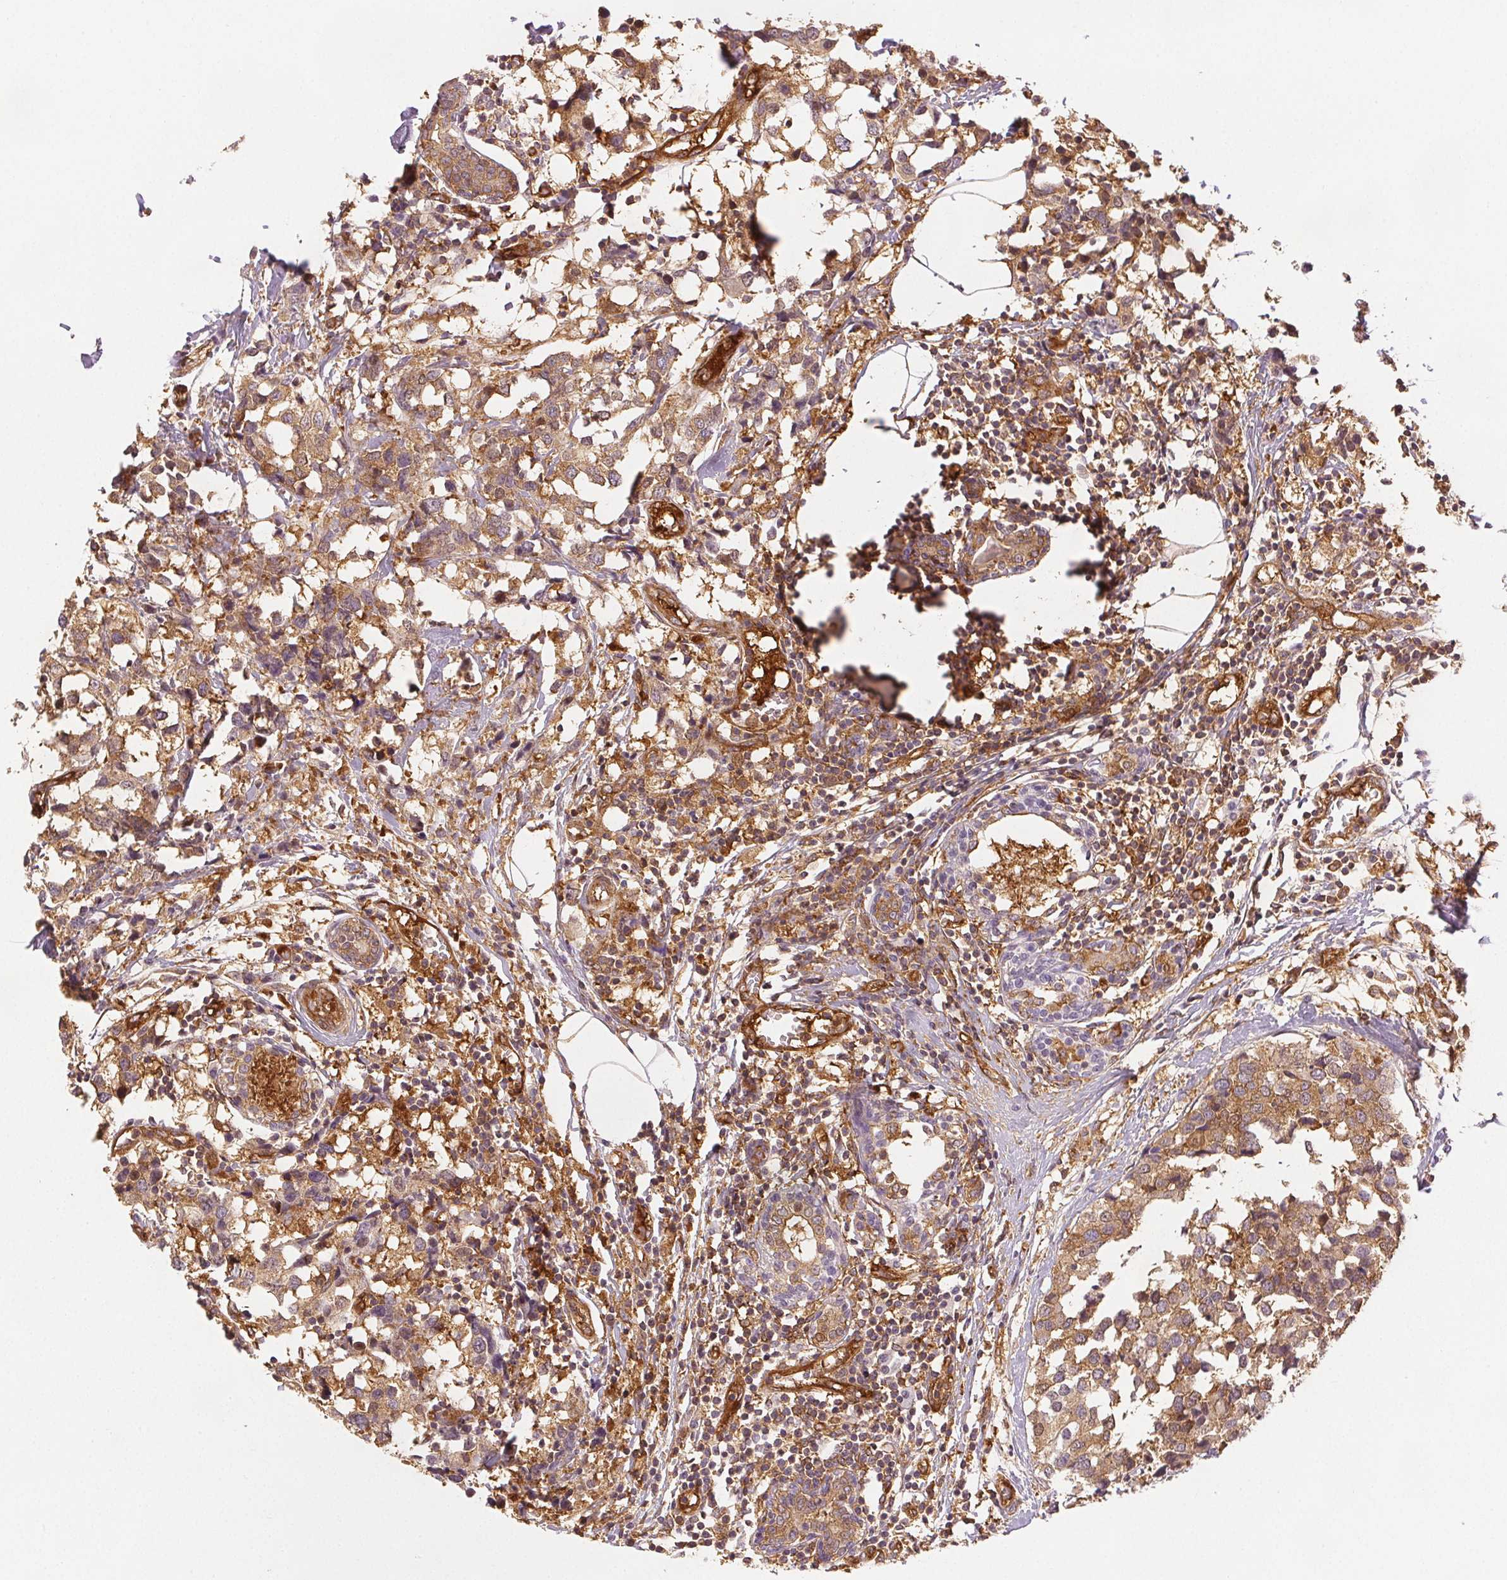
{"staining": {"intensity": "moderate", "quantity": ">75%", "location": "cytoplasmic/membranous"}, "tissue": "breast cancer", "cell_type": "Tumor cells", "image_type": "cancer", "snomed": [{"axis": "morphology", "description": "Lobular carcinoma"}, {"axis": "topography", "description": "Breast"}], "caption": "The micrograph demonstrates staining of breast cancer, revealing moderate cytoplasmic/membranous protein expression (brown color) within tumor cells.", "gene": "DIAPH2", "patient": {"sex": "female", "age": 59}}